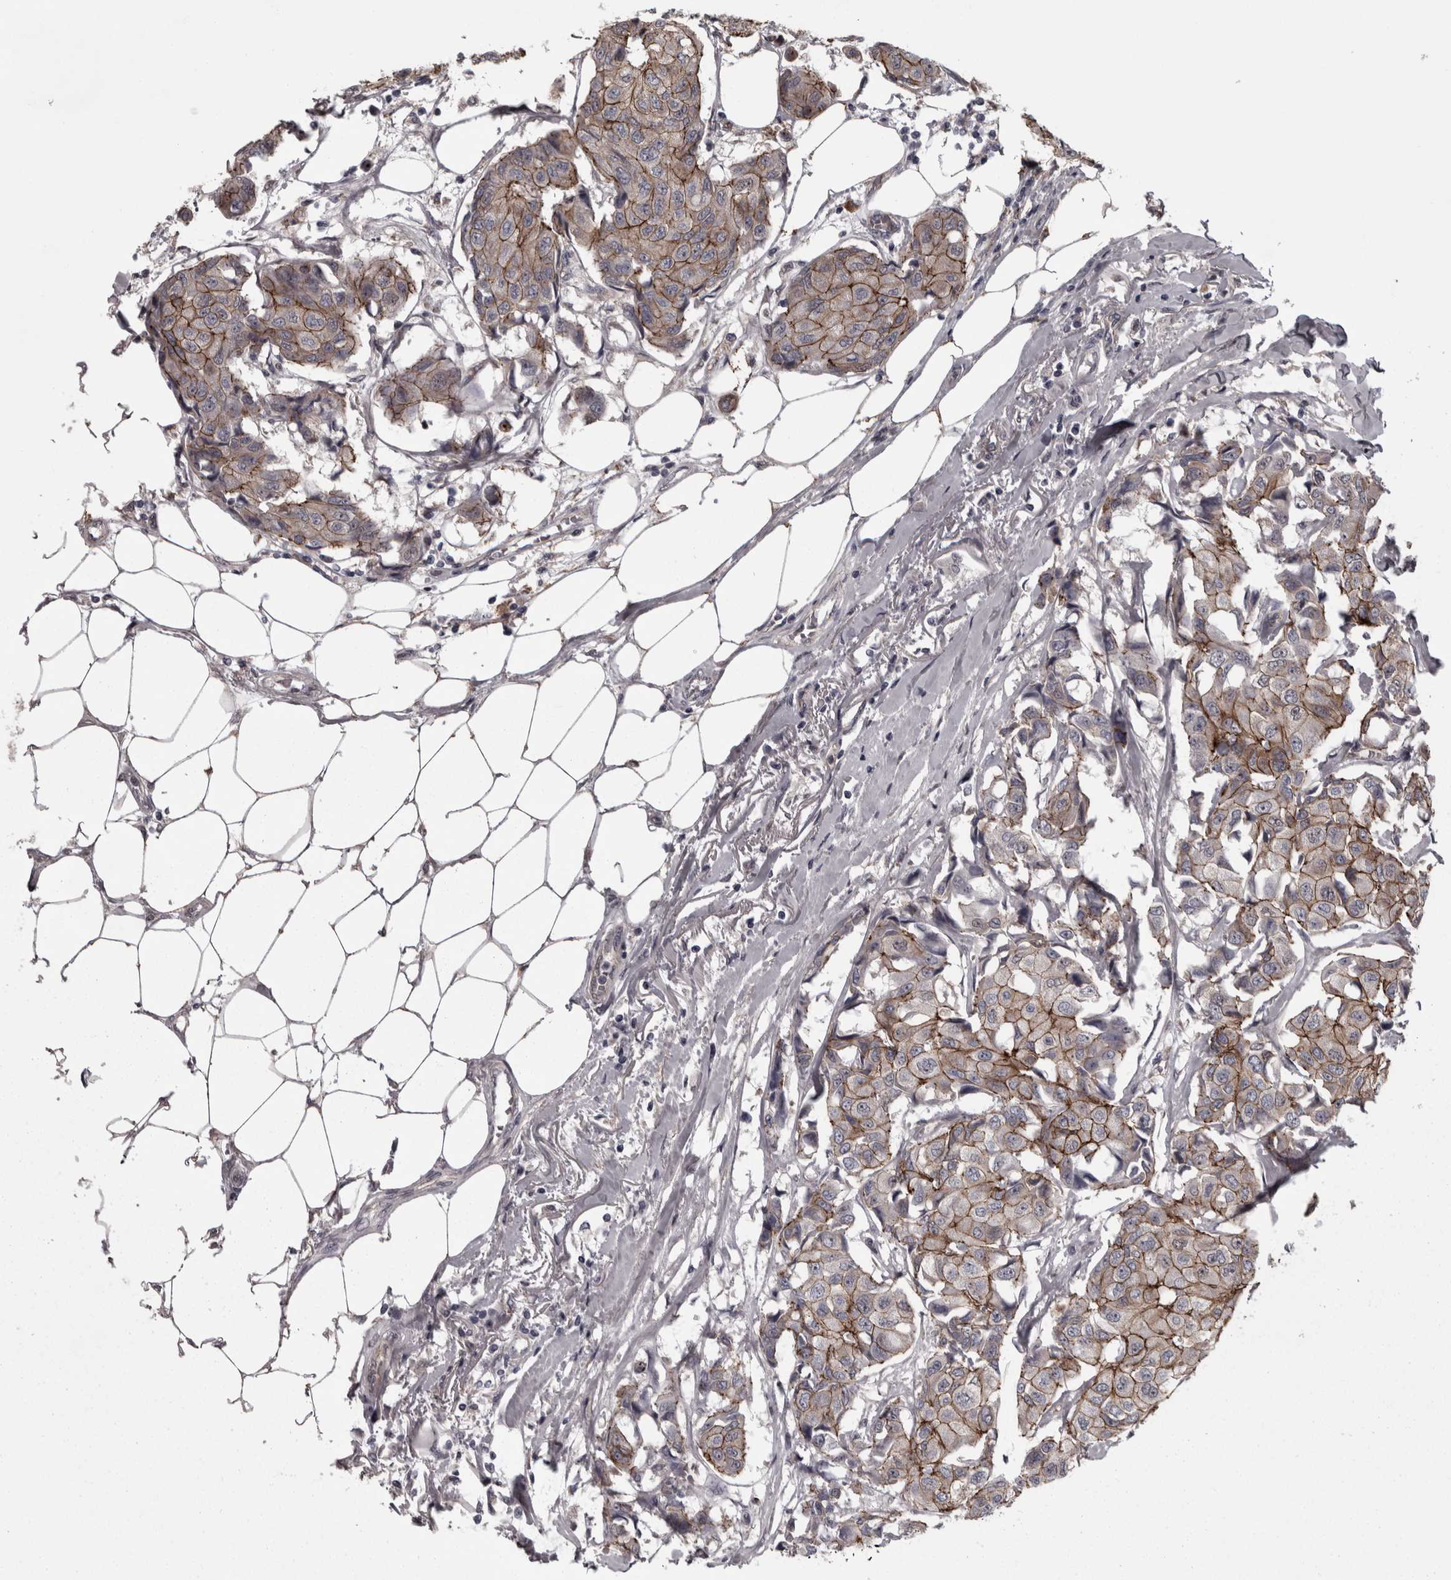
{"staining": {"intensity": "moderate", "quantity": ">75%", "location": "cytoplasmic/membranous"}, "tissue": "breast cancer", "cell_type": "Tumor cells", "image_type": "cancer", "snomed": [{"axis": "morphology", "description": "Duct carcinoma"}, {"axis": "topography", "description": "Breast"}], "caption": "Immunohistochemical staining of human intraductal carcinoma (breast) reveals medium levels of moderate cytoplasmic/membranous protein positivity in about >75% of tumor cells. Immunohistochemistry stains the protein of interest in brown and the nuclei are stained blue.", "gene": "PCDH17", "patient": {"sex": "female", "age": 80}}